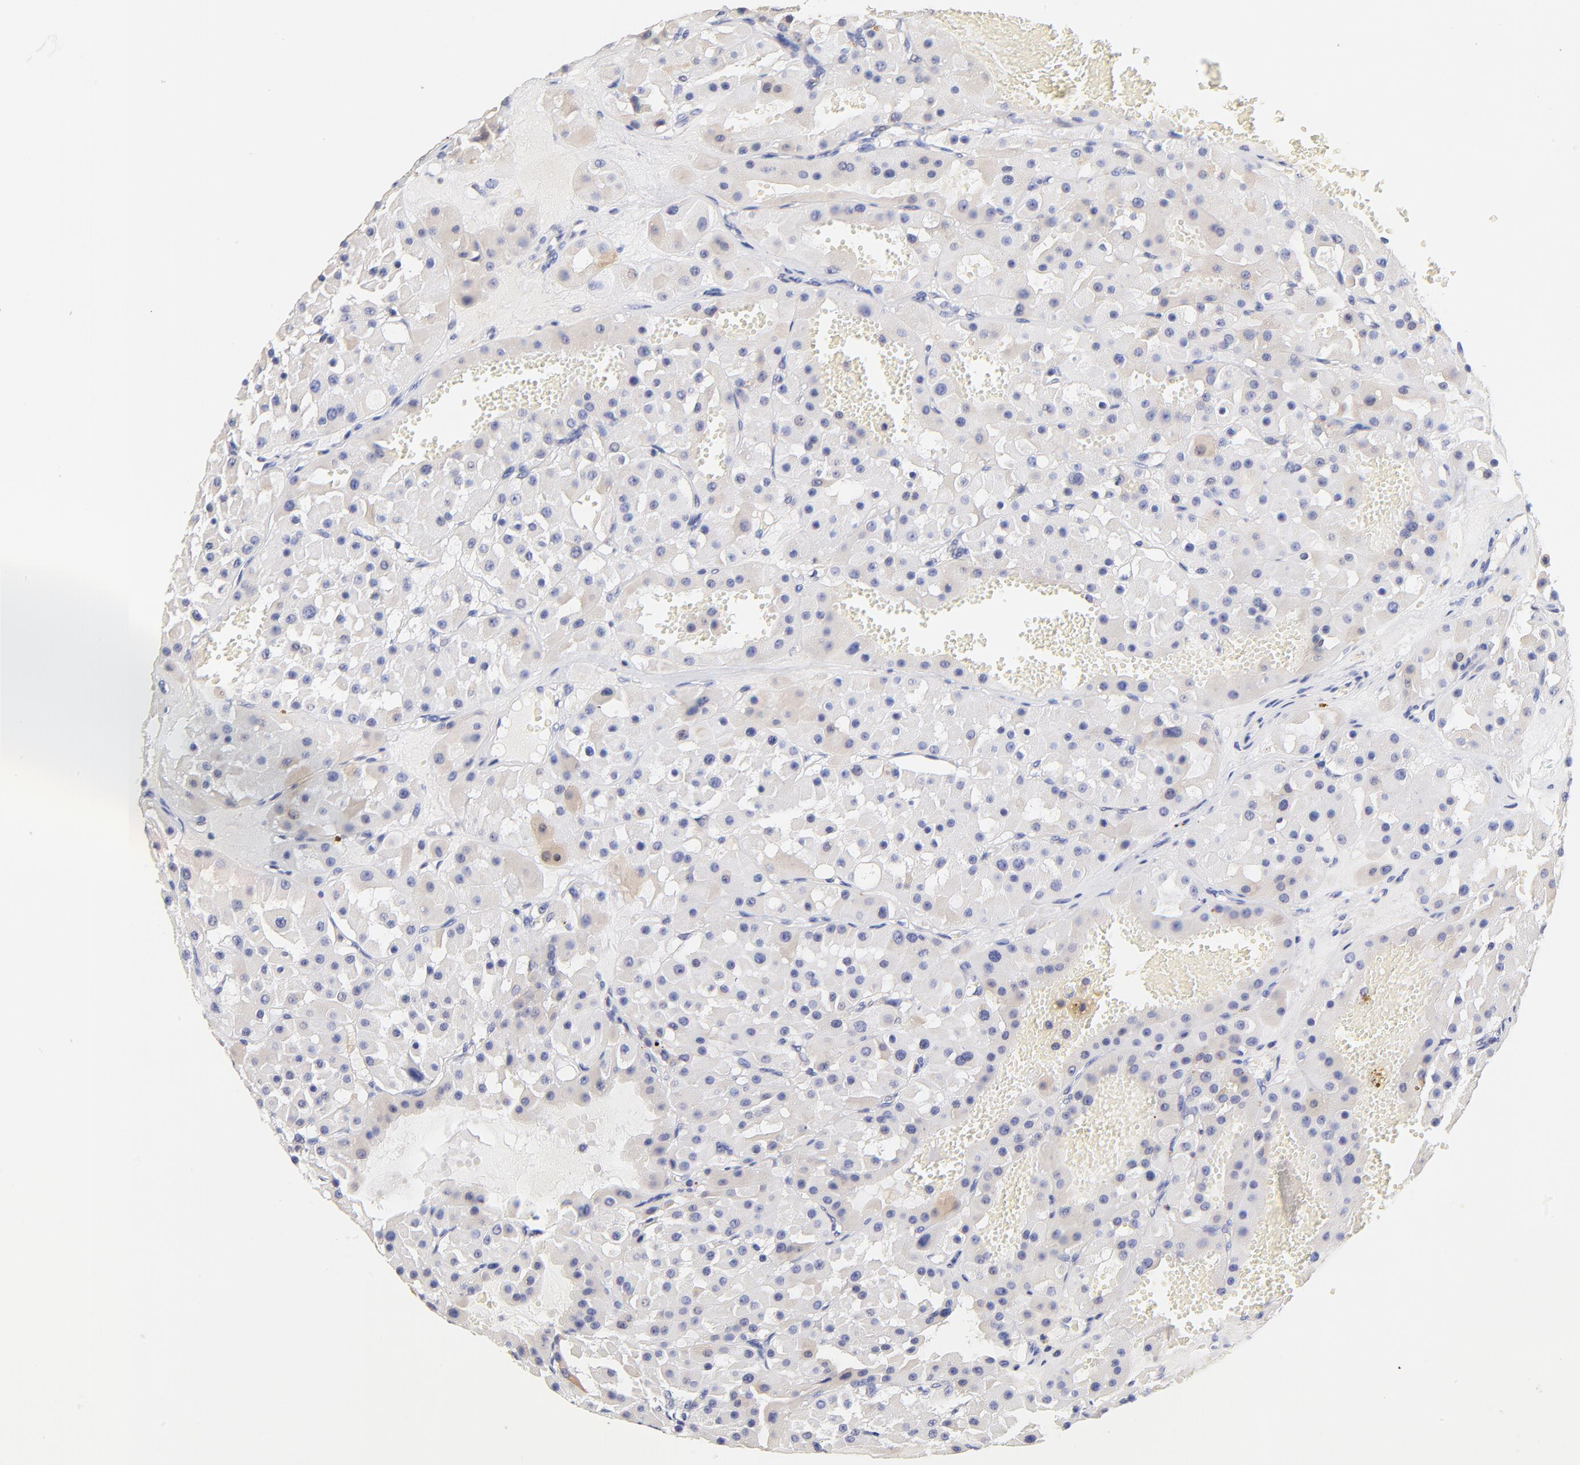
{"staining": {"intensity": "negative", "quantity": "none", "location": "none"}, "tissue": "renal cancer", "cell_type": "Tumor cells", "image_type": "cancer", "snomed": [{"axis": "morphology", "description": "Adenocarcinoma, uncertain malignant potential"}, {"axis": "topography", "description": "Kidney"}], "caption": "High power microscopy histopathology image of an immunohistochemistry (IHC) histopathology image of adenocarcinoma,  uncertain malignant potential (renal), revealing no significant positivity in tumor cells.", "gene": "PTK7", "patient": {"sex": "male", "age": 63}}